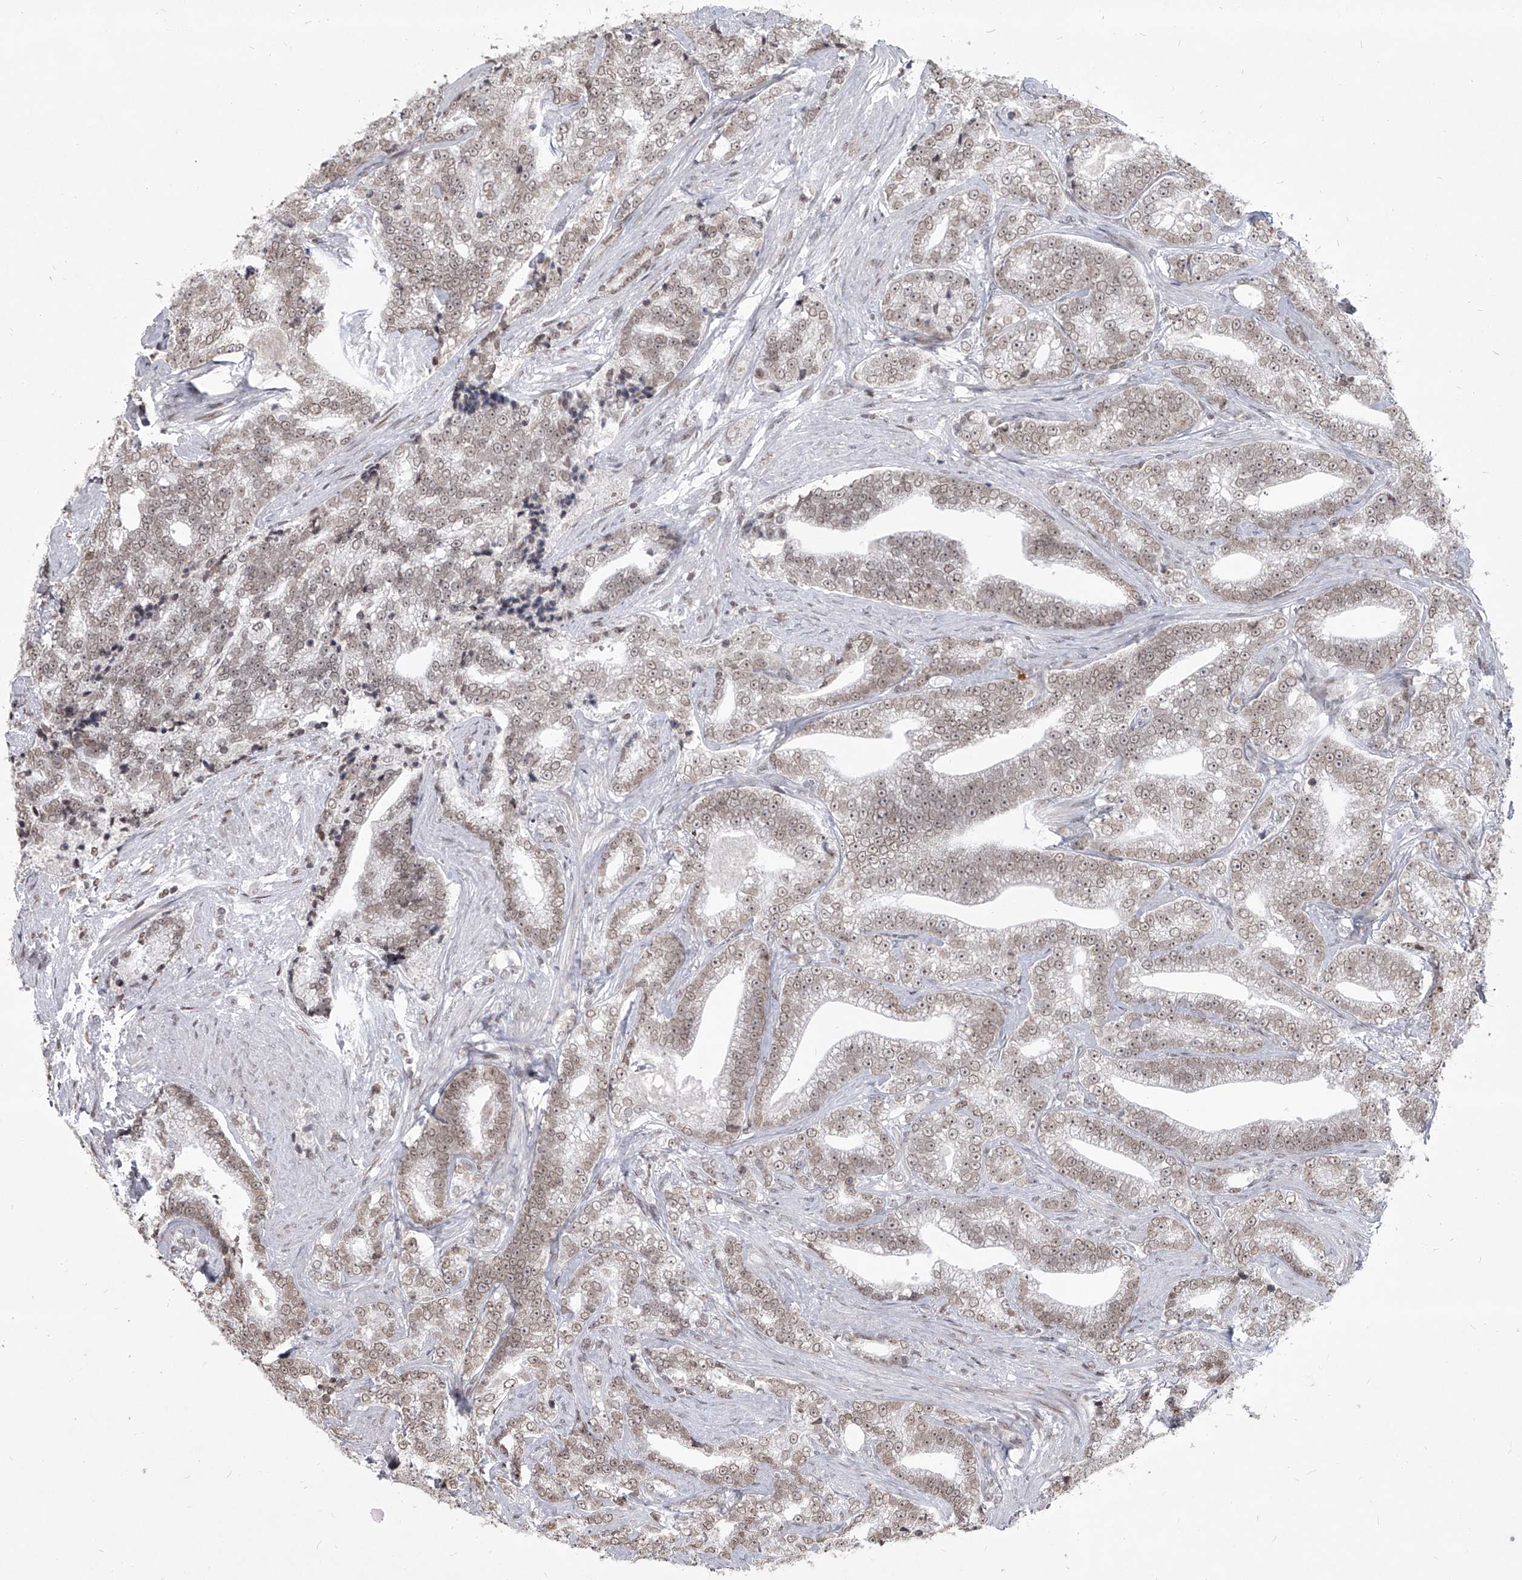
{"staining": {"intensity": "weak", "quantity": ">75%", "location": "nuclear"}, "tissue": "prostate cancer", "cell_type": "Tumor cells", "image_type": "cancer", "snomed": [{"axis": "morphology", "description": "Adenocarcinoma, High grade"}, {"axis": "topography", "description": "Prostate and seminal vesicle, NOS"}], "caption": "An immunohistochemistry (IHC) image of neoplastic tissue is shown. Protein staining in brown highlights weak nuclear positivity in prostate adenocarcinoma (high-grade) within tumor cells.", "gene": "PPIL4", "patient": {"sex": "male", "age": 67}}